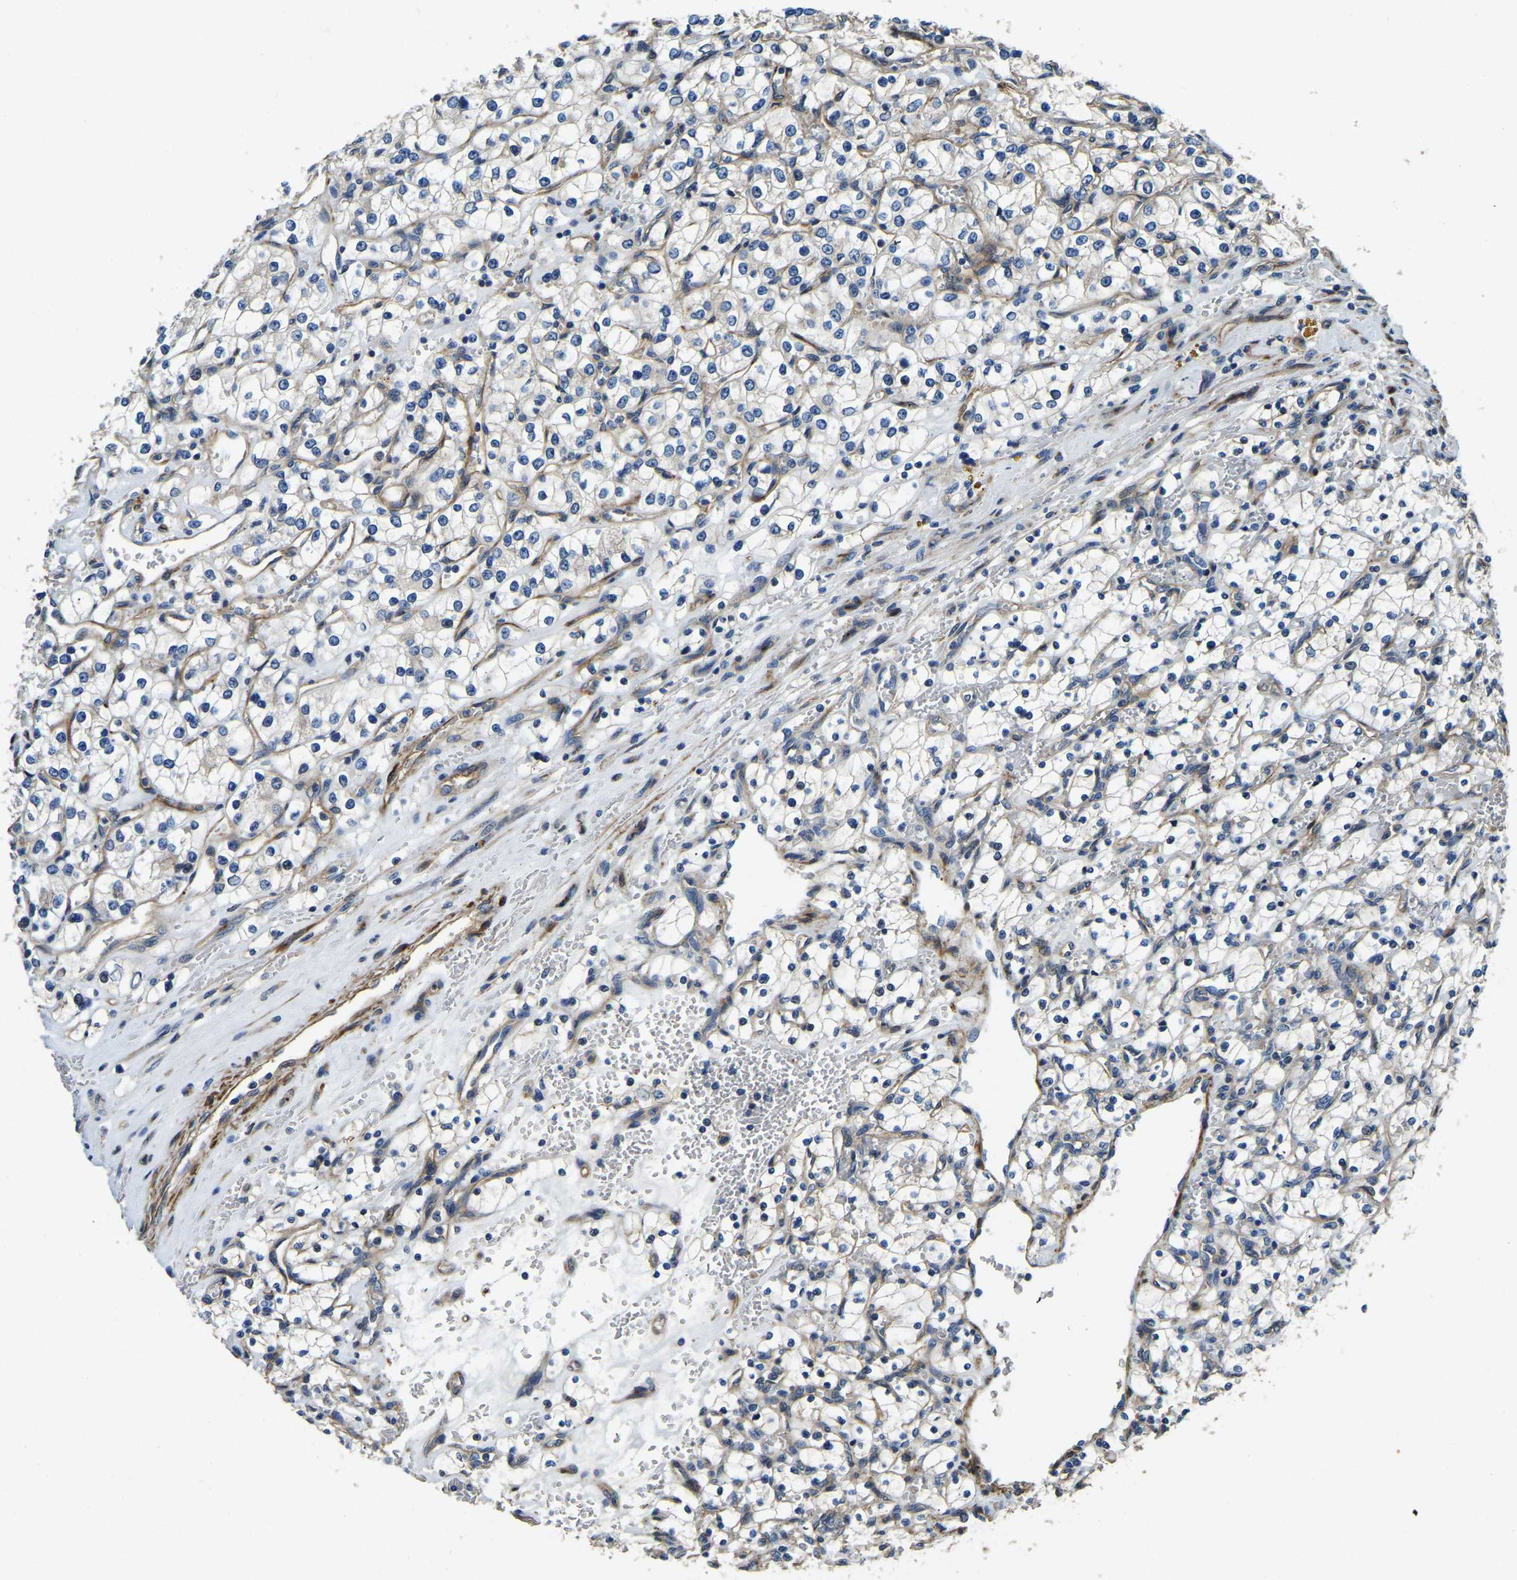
{"staining": {"intensity": "negative", "quantity": "none", "location": "none"}, "tissue": "renal cancer", "cell_type": "Tumor cells", "image_type": "cancer", "snomed": [{"axis": "morphology", "description": "Adenocarcinoma, NOS"}, {"axis": "topography", "description": "Kidney"}], "caption": "IHC photomicrograph of neoplastic tissue: human adenocarcinoma (renal) stained with DAB exhibits no significant protein positivity in tumor cells.", "gene": "RNF39", "patient": {"sex": "female", "age": 69}}